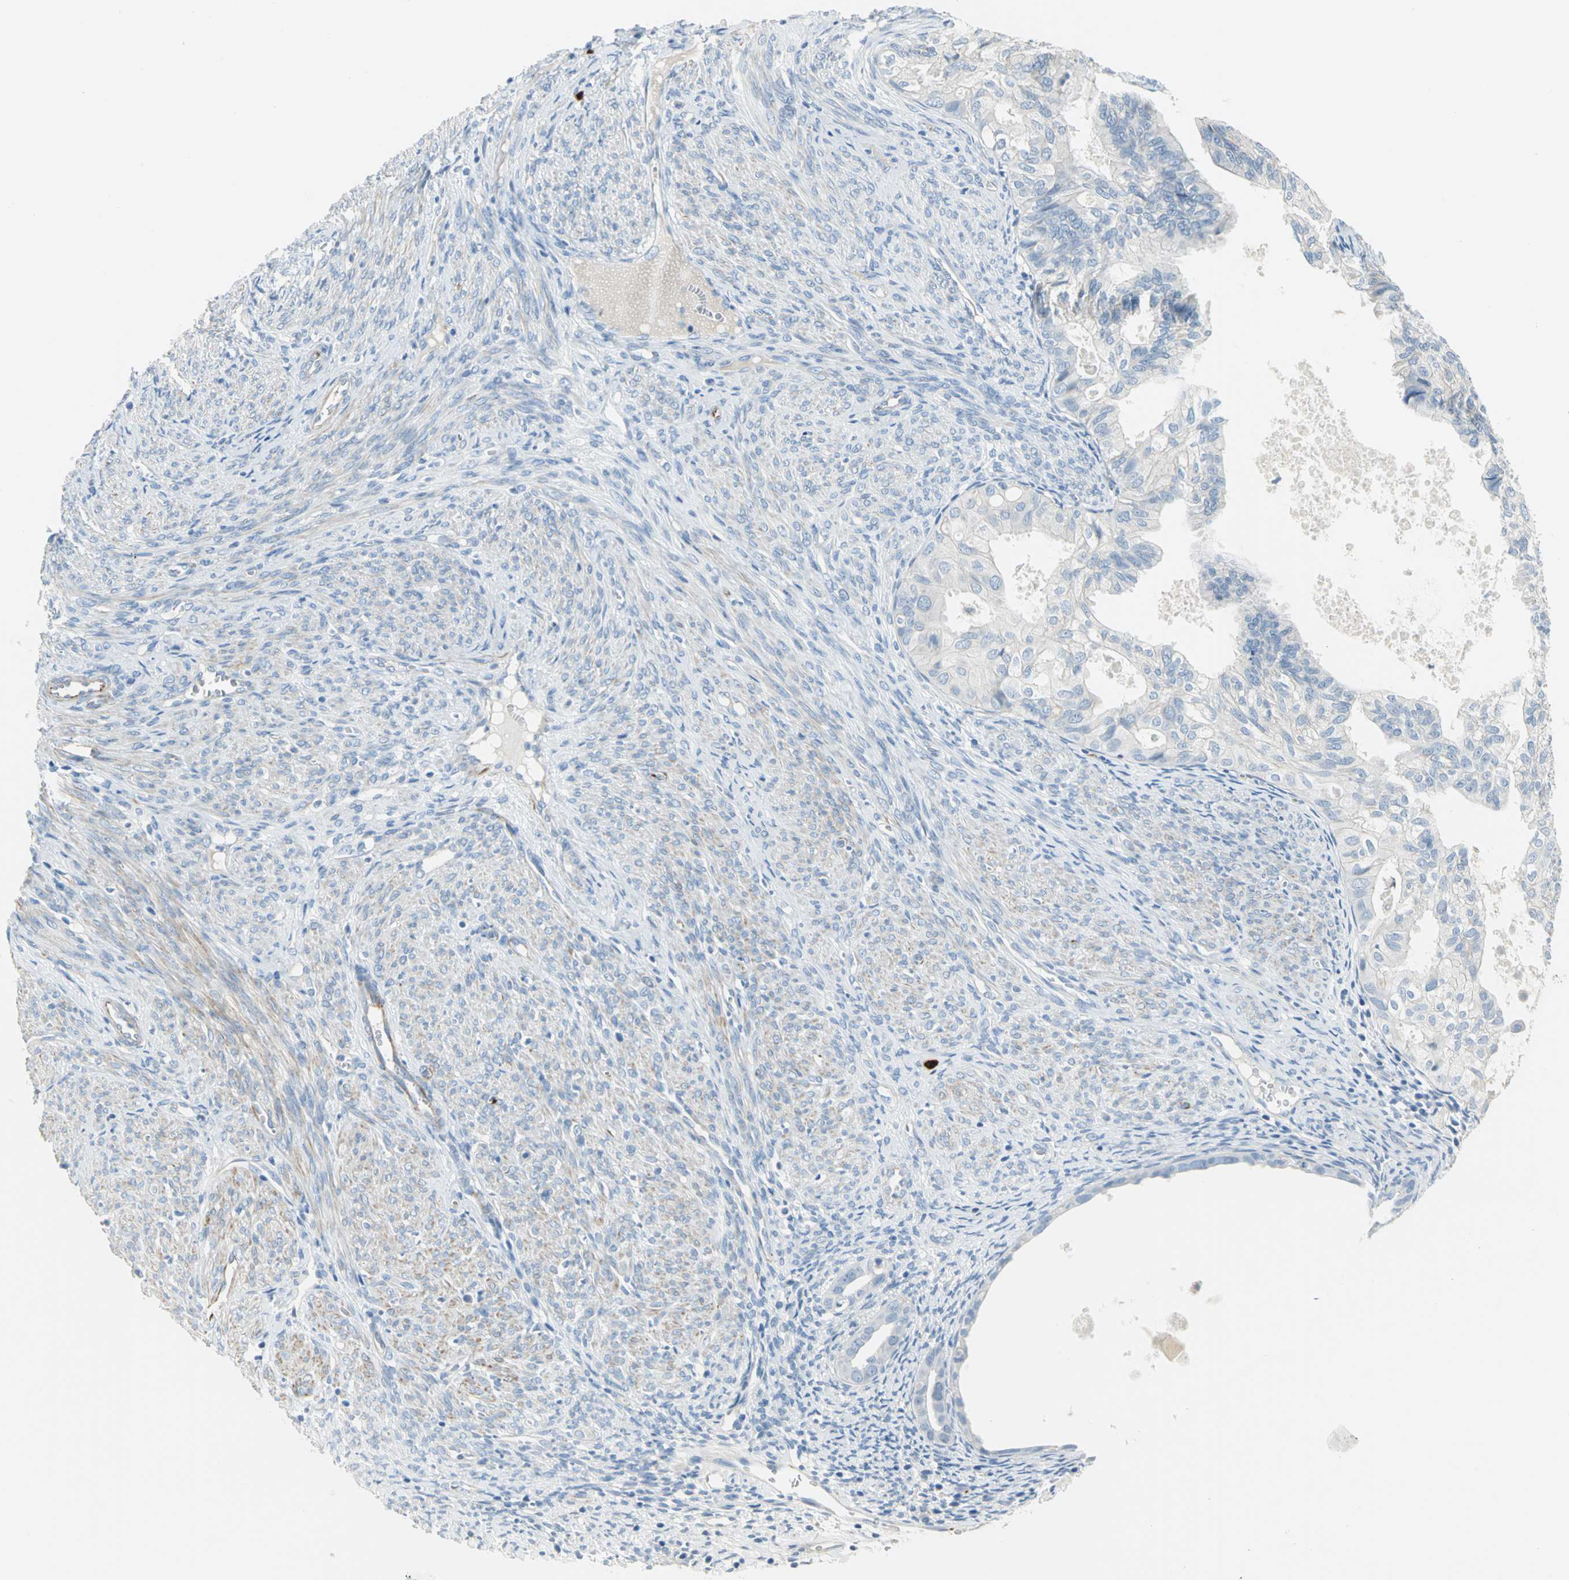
{"staining": {"intensity": "negative", "quantity": "none", "location": "none"}, "tissue": "cervical cancer", "cell_type": "Tumor cells", "image_type": "cancer", "snomed": [{"axis": "morphology", "description": "Normal tissue, NOS"}, {"axis": "morphology", "description": "Adenocarcinoma, NOS"}, {"axis": "topography", "description": "Cervix"}, {"axis": "topography", "description": "Endometrium"}], "caption": "This is an IHC histopathology image of human cervical cancer (adenocarcinoma). There is no staining in tumor cells.", "gene": "ALOX15", "patient": {"sex": "female", "age": 86}}